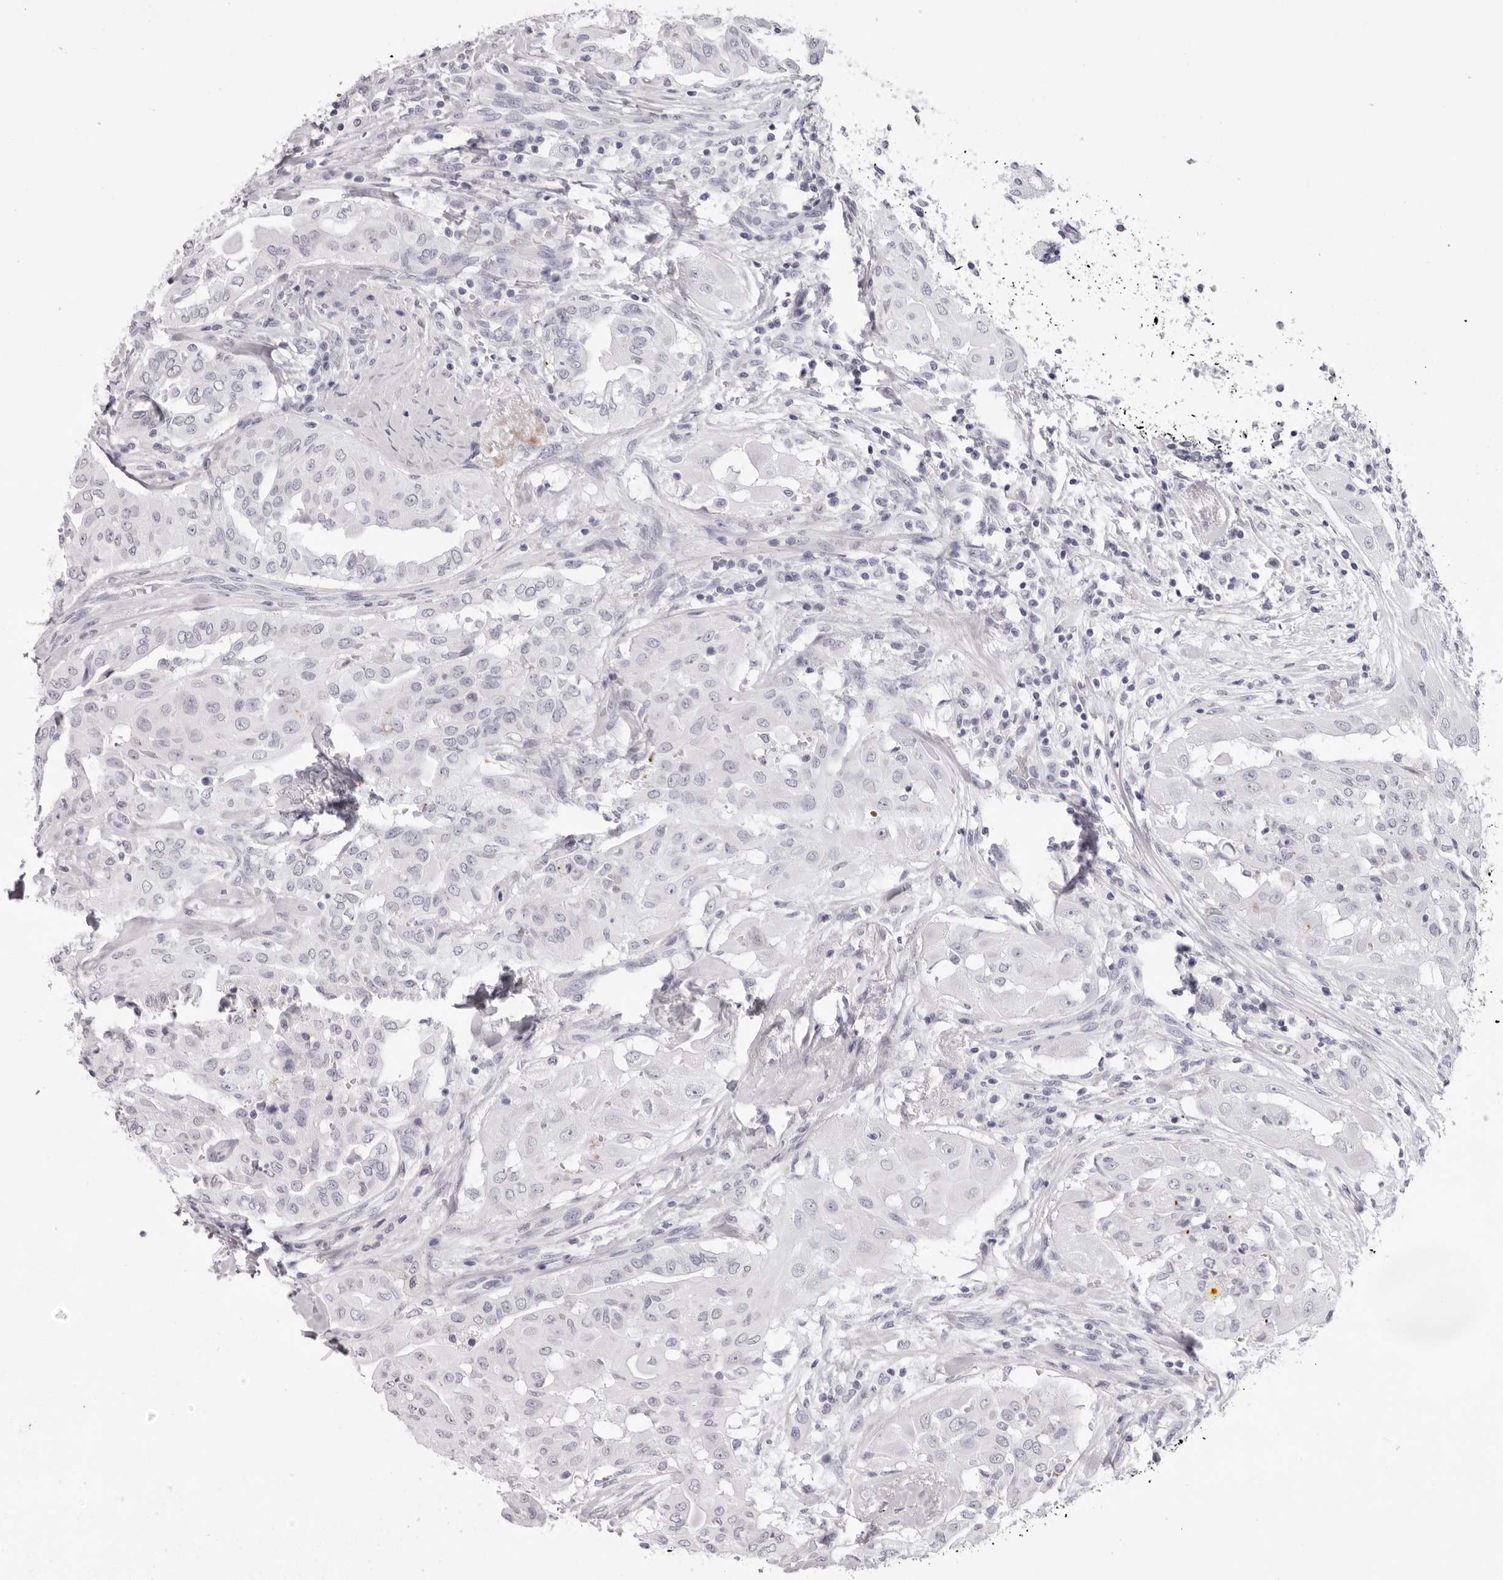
{"staining": {"intensity": "negative", "quantity": "none", "location": "none"}, "tissue": "thyroid cancer", "cell_type": "Tumor cells", "image_type": "cancer", "snomed": [{"axis": "morphology", "description": "Papillary adenocarcinoma, NOS"}, {"axis": "topography", "description": "Thyroid gland"}], "caption": "Tumor cells show no significant protein staining in thyroid papillary adenocarcinoma.", "gene": "SPTA1", "patient": {"sex": "female", "age": 59}}